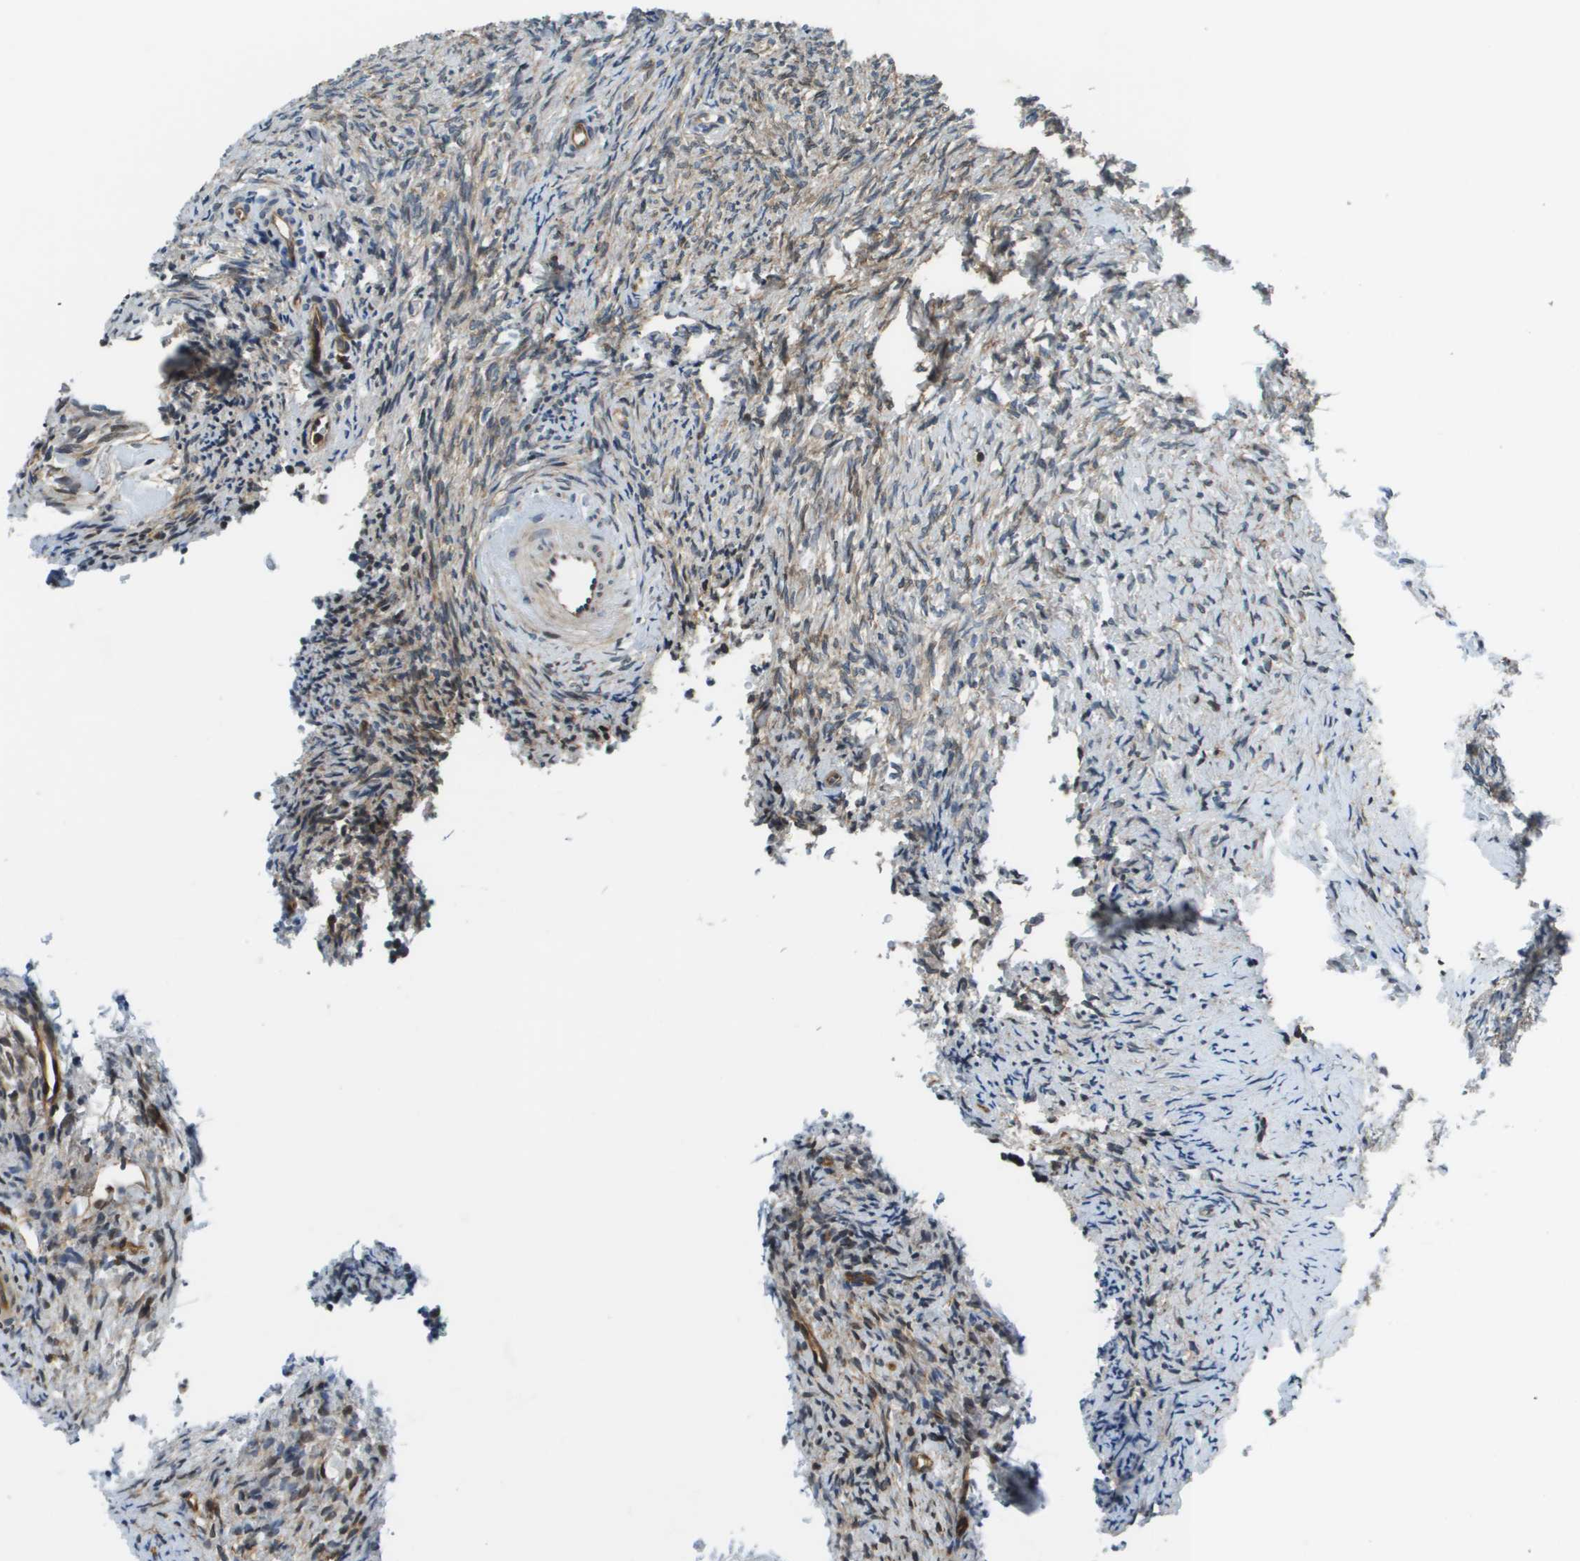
{"staining": {"intensity": "weak", "quantity": "25%-75%", "location": "cytoplasmic/membranous"}, "tissue": "ovary", "cell_type": "Ovarian stroma cells", "image_type": "normal", "snomed": [{"axis": "morphology", "description": "Normal tissue, NOS"}, {"axis": "topography", "description": "Ovary"}], "caption": "Ovary stained with a brown dye shows weak cytoplasmic/membranous positive expression in about 25%-75% of ovarian stroma cells.", "gene": "ESYT1", "patient": {"sex": "female", "age": 41}}